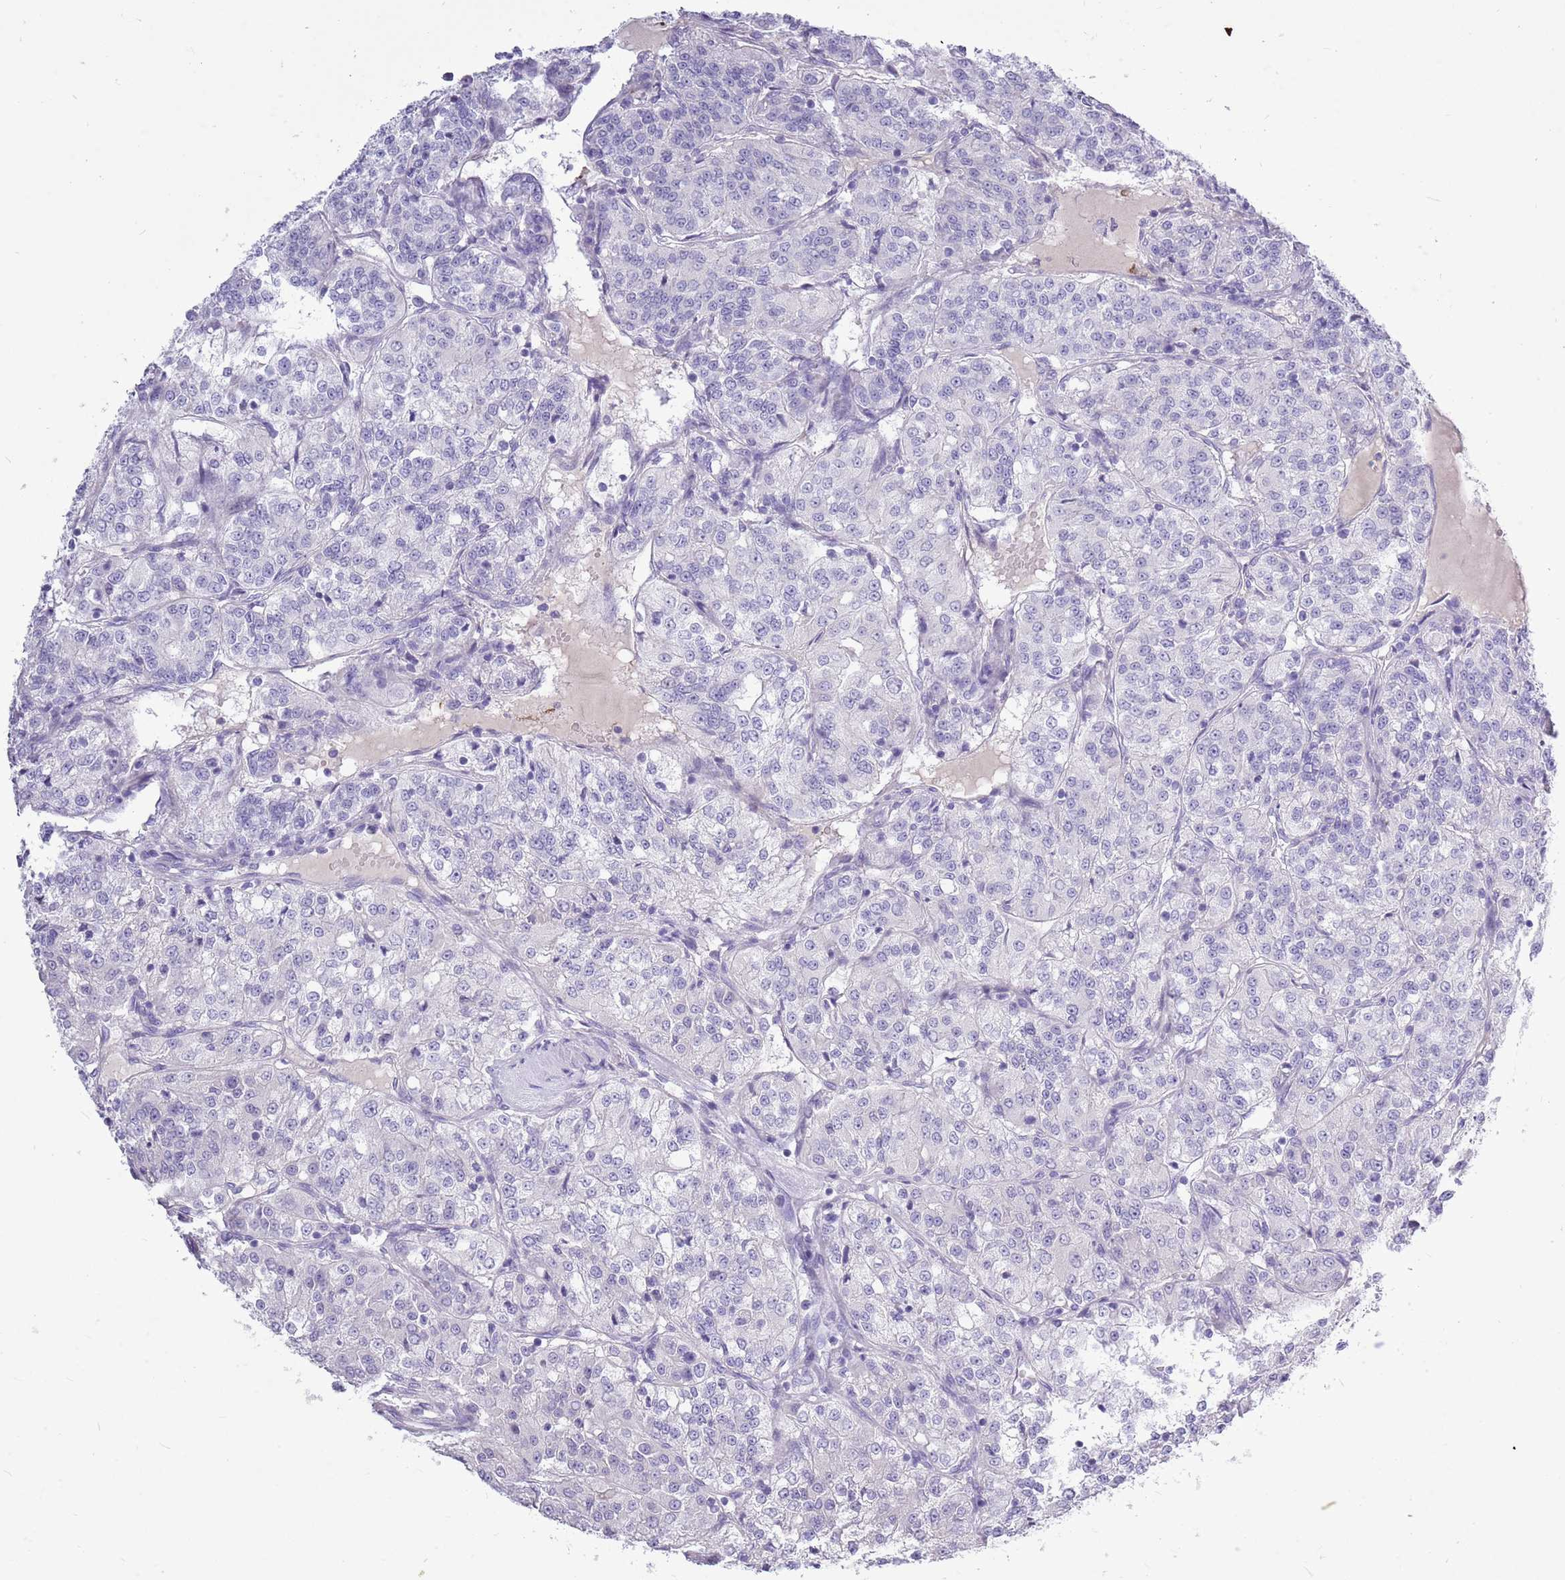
{"staining": {"intensity": "negative", "quantity": "none", "location": "none"}, "tissue": "renal cancer", "cell_type": "Tumor cells", "image_type": "cancer", "snomed": [{"axis": "morphology", "description": "Adenocarcinoma, NOS"}, {"axis": "topography", "description": "Kidney"}], "caption": "There is no significant staining in tumor cells of renal adenocarcinoma.", "gene": "ZNF425", "patient": {"sex": "female", "age": 63}}